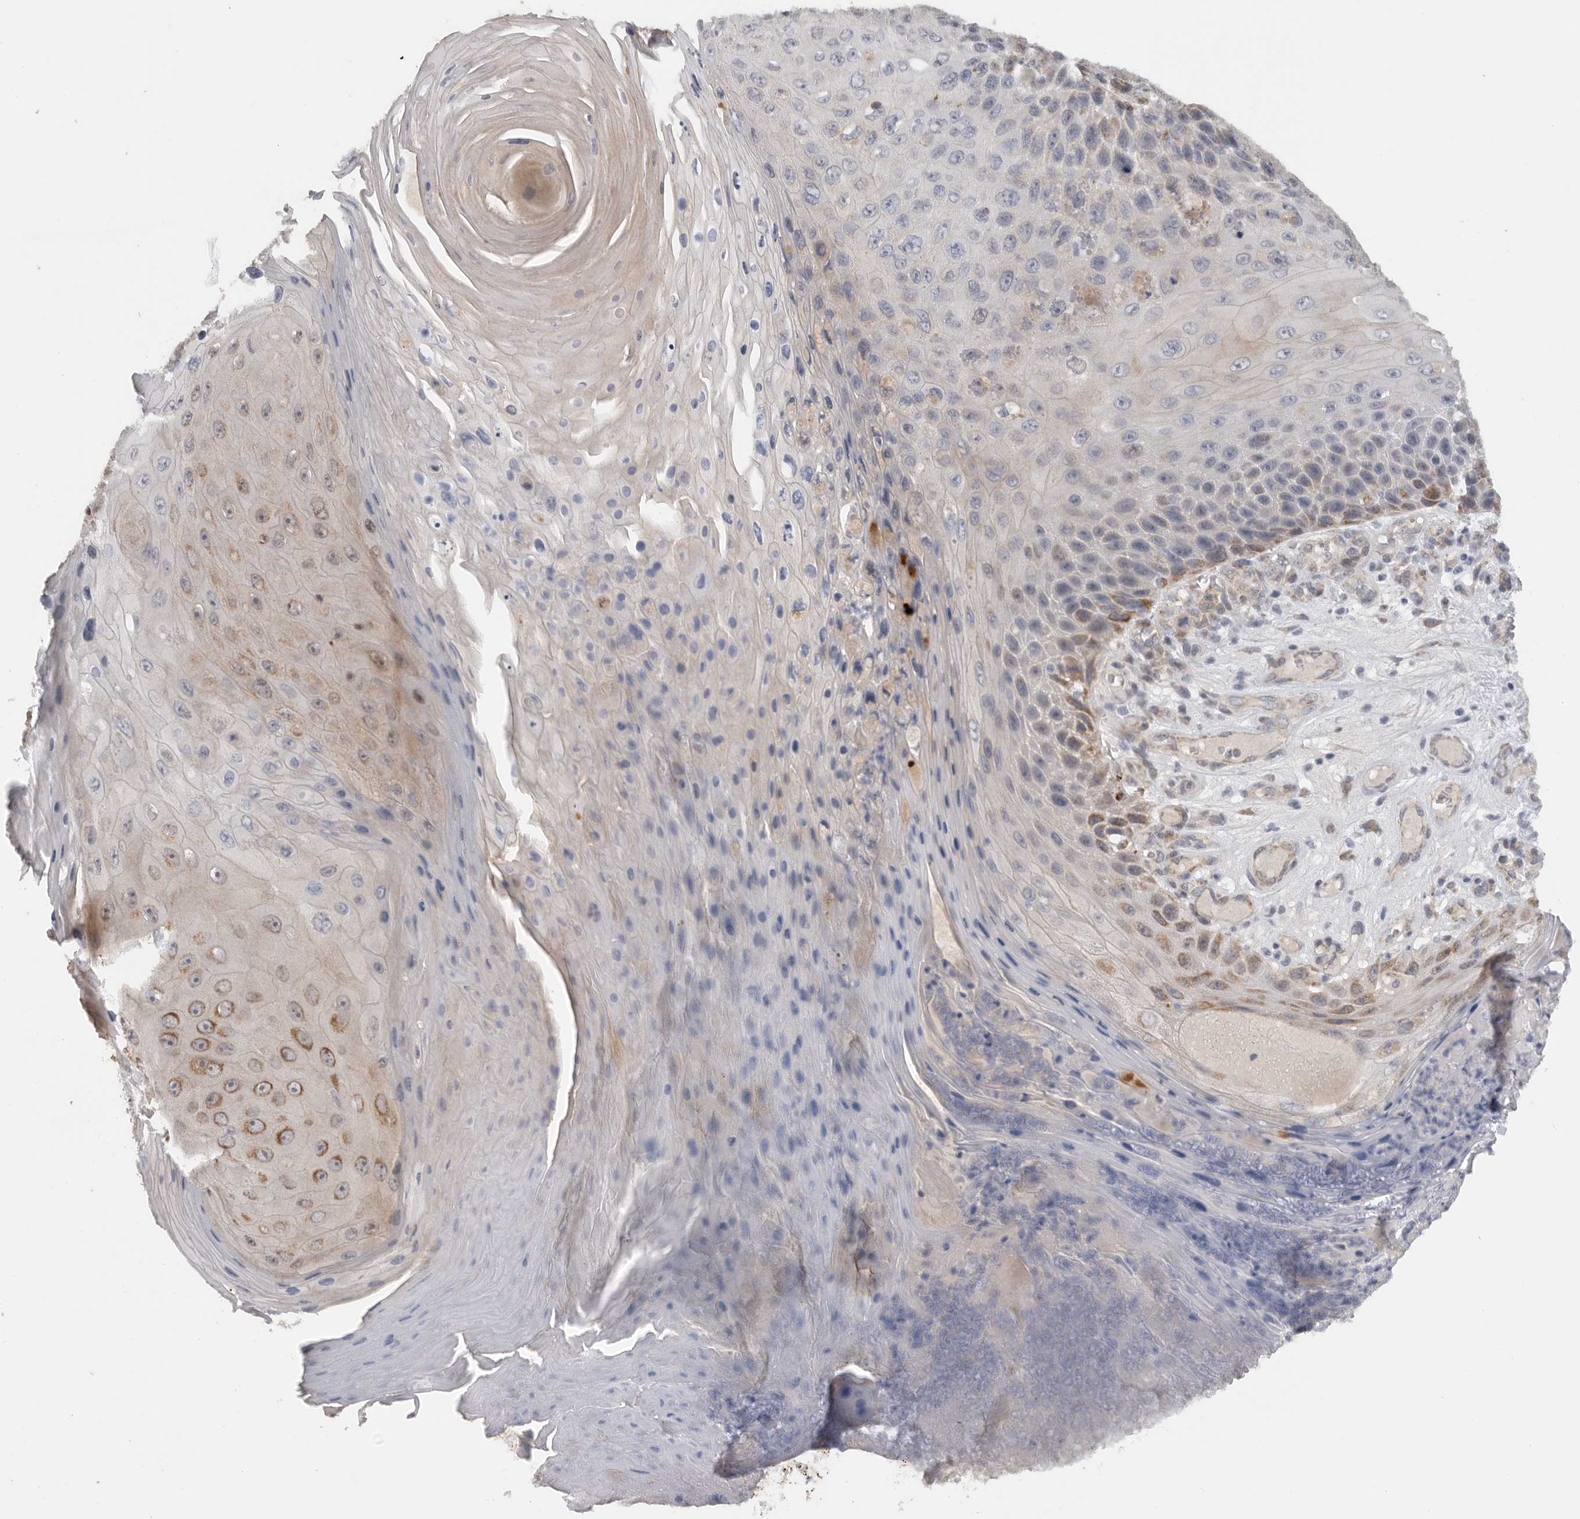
{"staining": {"intensity": "moderate", "quantity": "<25%", "location": "cytoplasmic/membranous"}, "tissue": "skin cancer", "cell_type": "Tumor cells", "image_type": "cancer", "snomed": [{"axis": "morphology", "description": "Squamous cell carcinoma, NOS"}, {"axis": "topography", "description": "Skin"}], "caption": "IHC photomicrograph of skin cancer stained for a protein (brown), which exhibits low levels of moderate cytoplasmic/membranous positivity in about <25% of tumor cells.", "gene": "DYRK2", "patient": {"sex": "female", "age": 88}}